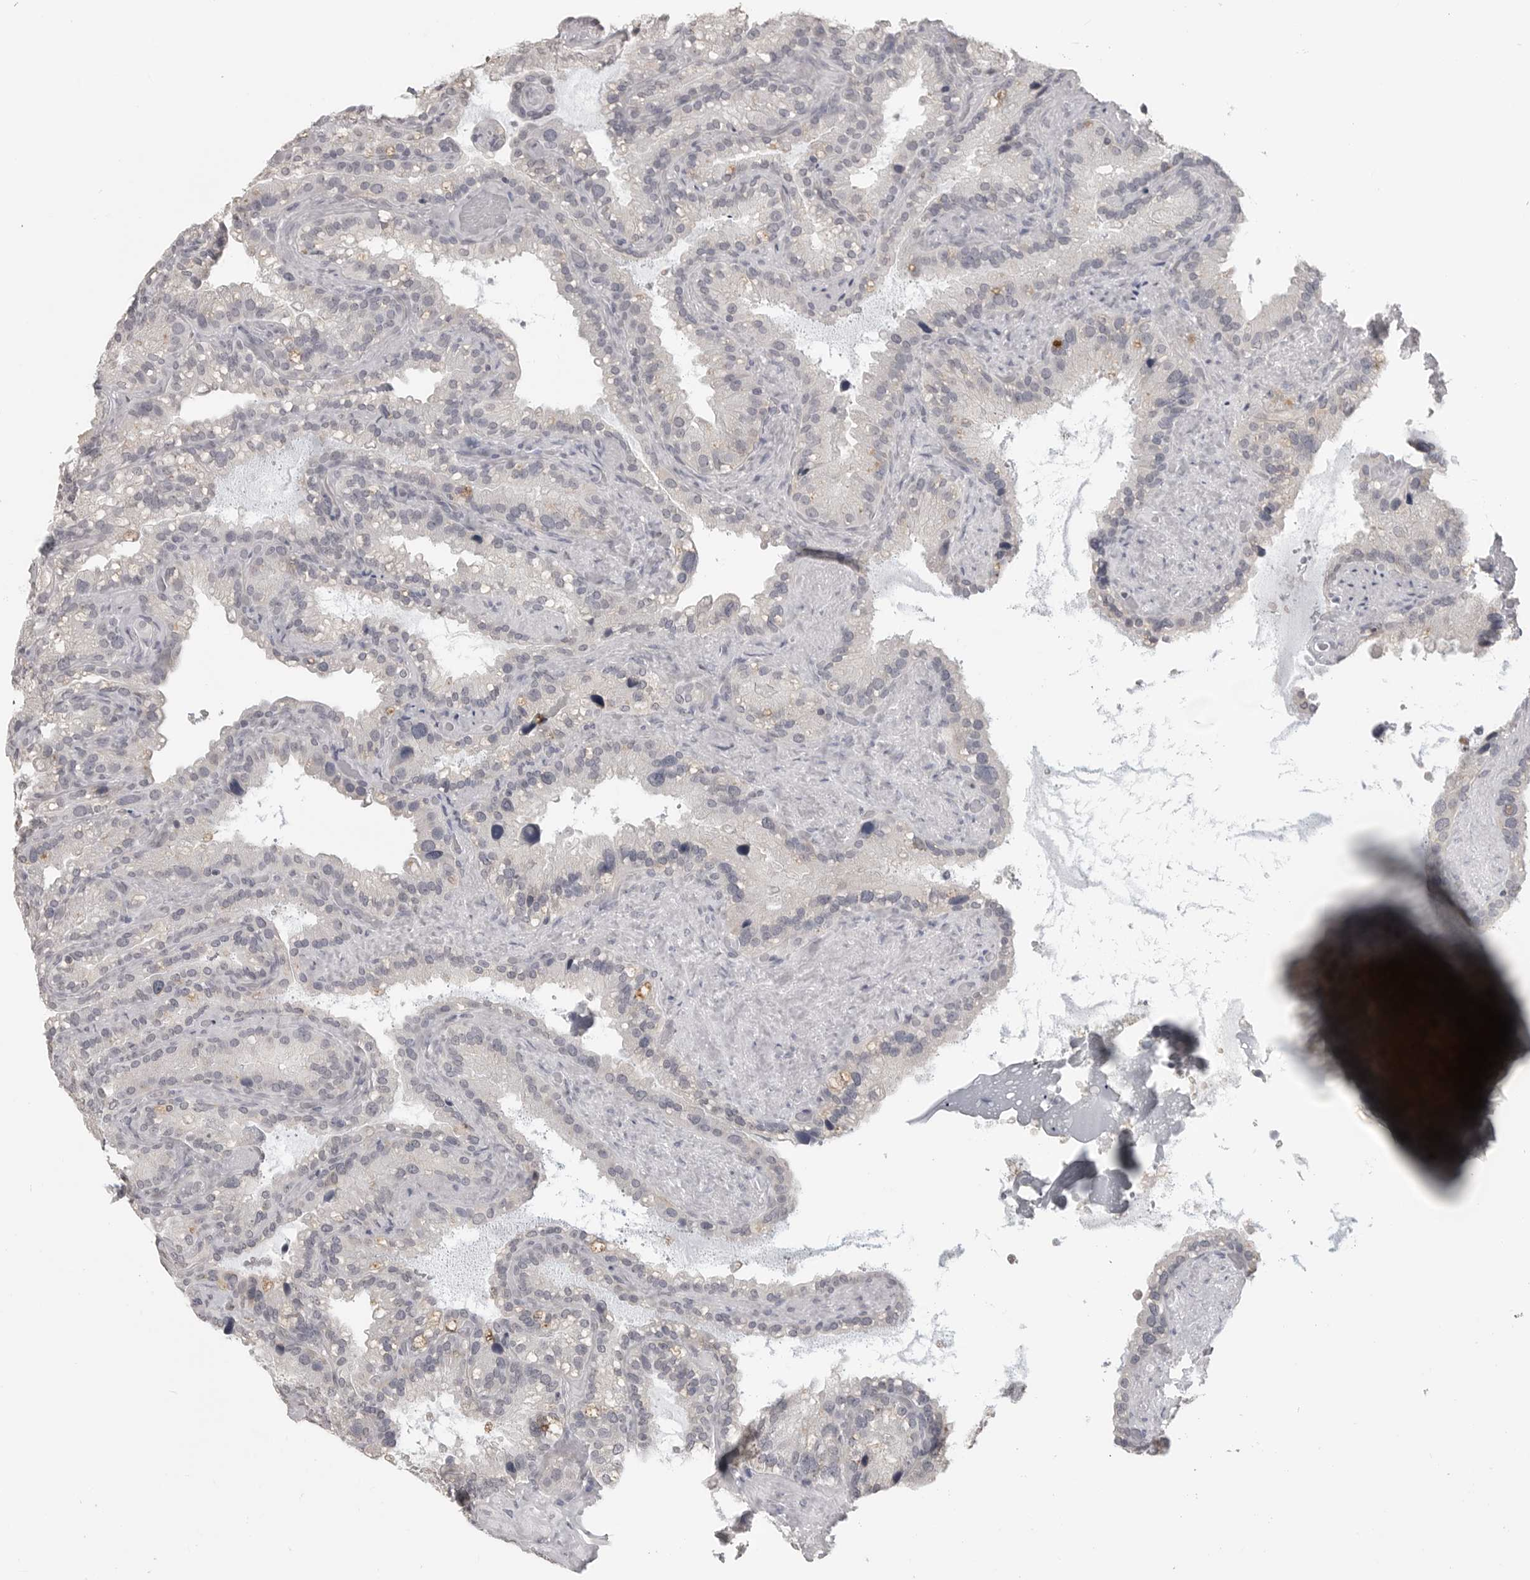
{"staining": {"intensity": "negative", "quantity": "none", "location": "none"}, "tissue": "seminal vesicle", "cell_type": "Glandular cells", "image_type": "normal", "snomed": [{"axis": "morphology", "description": "Normal tissue, NOS"}, {"axis": "topography", "description": "Prostate"}, {"axis": "topography", "description": "Seminal veicle"}], "caption": "Glandular cells are negative for protein expression in benign human seminal vesicle.", "gene": "IFNGR1", "patient": {"sex": "male", "age": 68}}